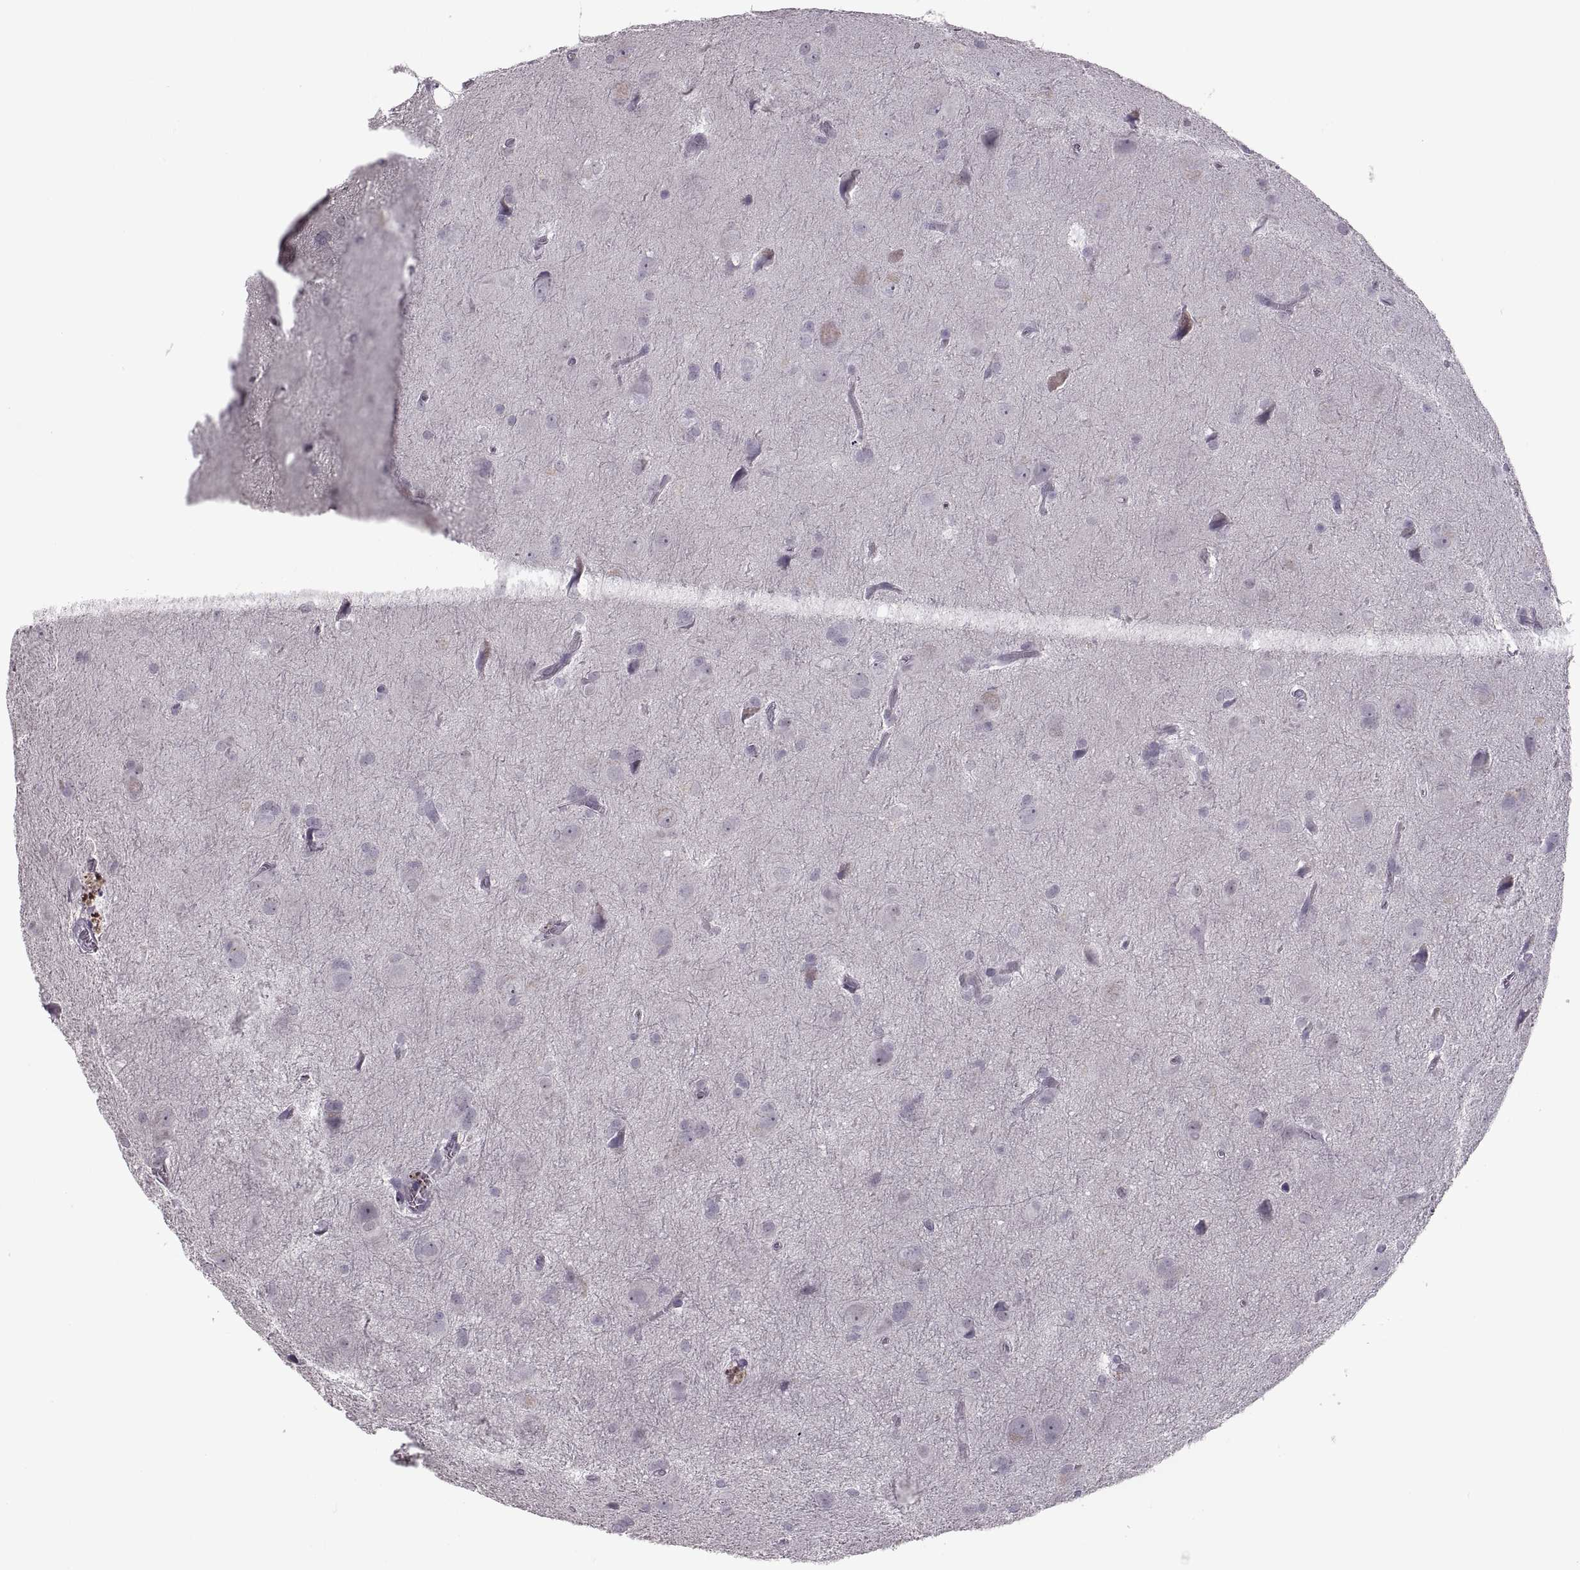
{"staining": {"intensity": "negative", "quantity": "none", "location": "none"}, "tissue": "glioma", "cell_type": "Tumor cells", "image_type": "cancer", "snomed": [{"axis": "morphology", "description": "Glioma, malignant, Low grade"}, {"axis": "topography", "description": "Brain"}], "caption": "A photomicrograph of human malignant glioma (low-grade) is negative for staining in tumor cells.", "gene": "PAGE5", "patient": {"sex": "male", "age": 58}}